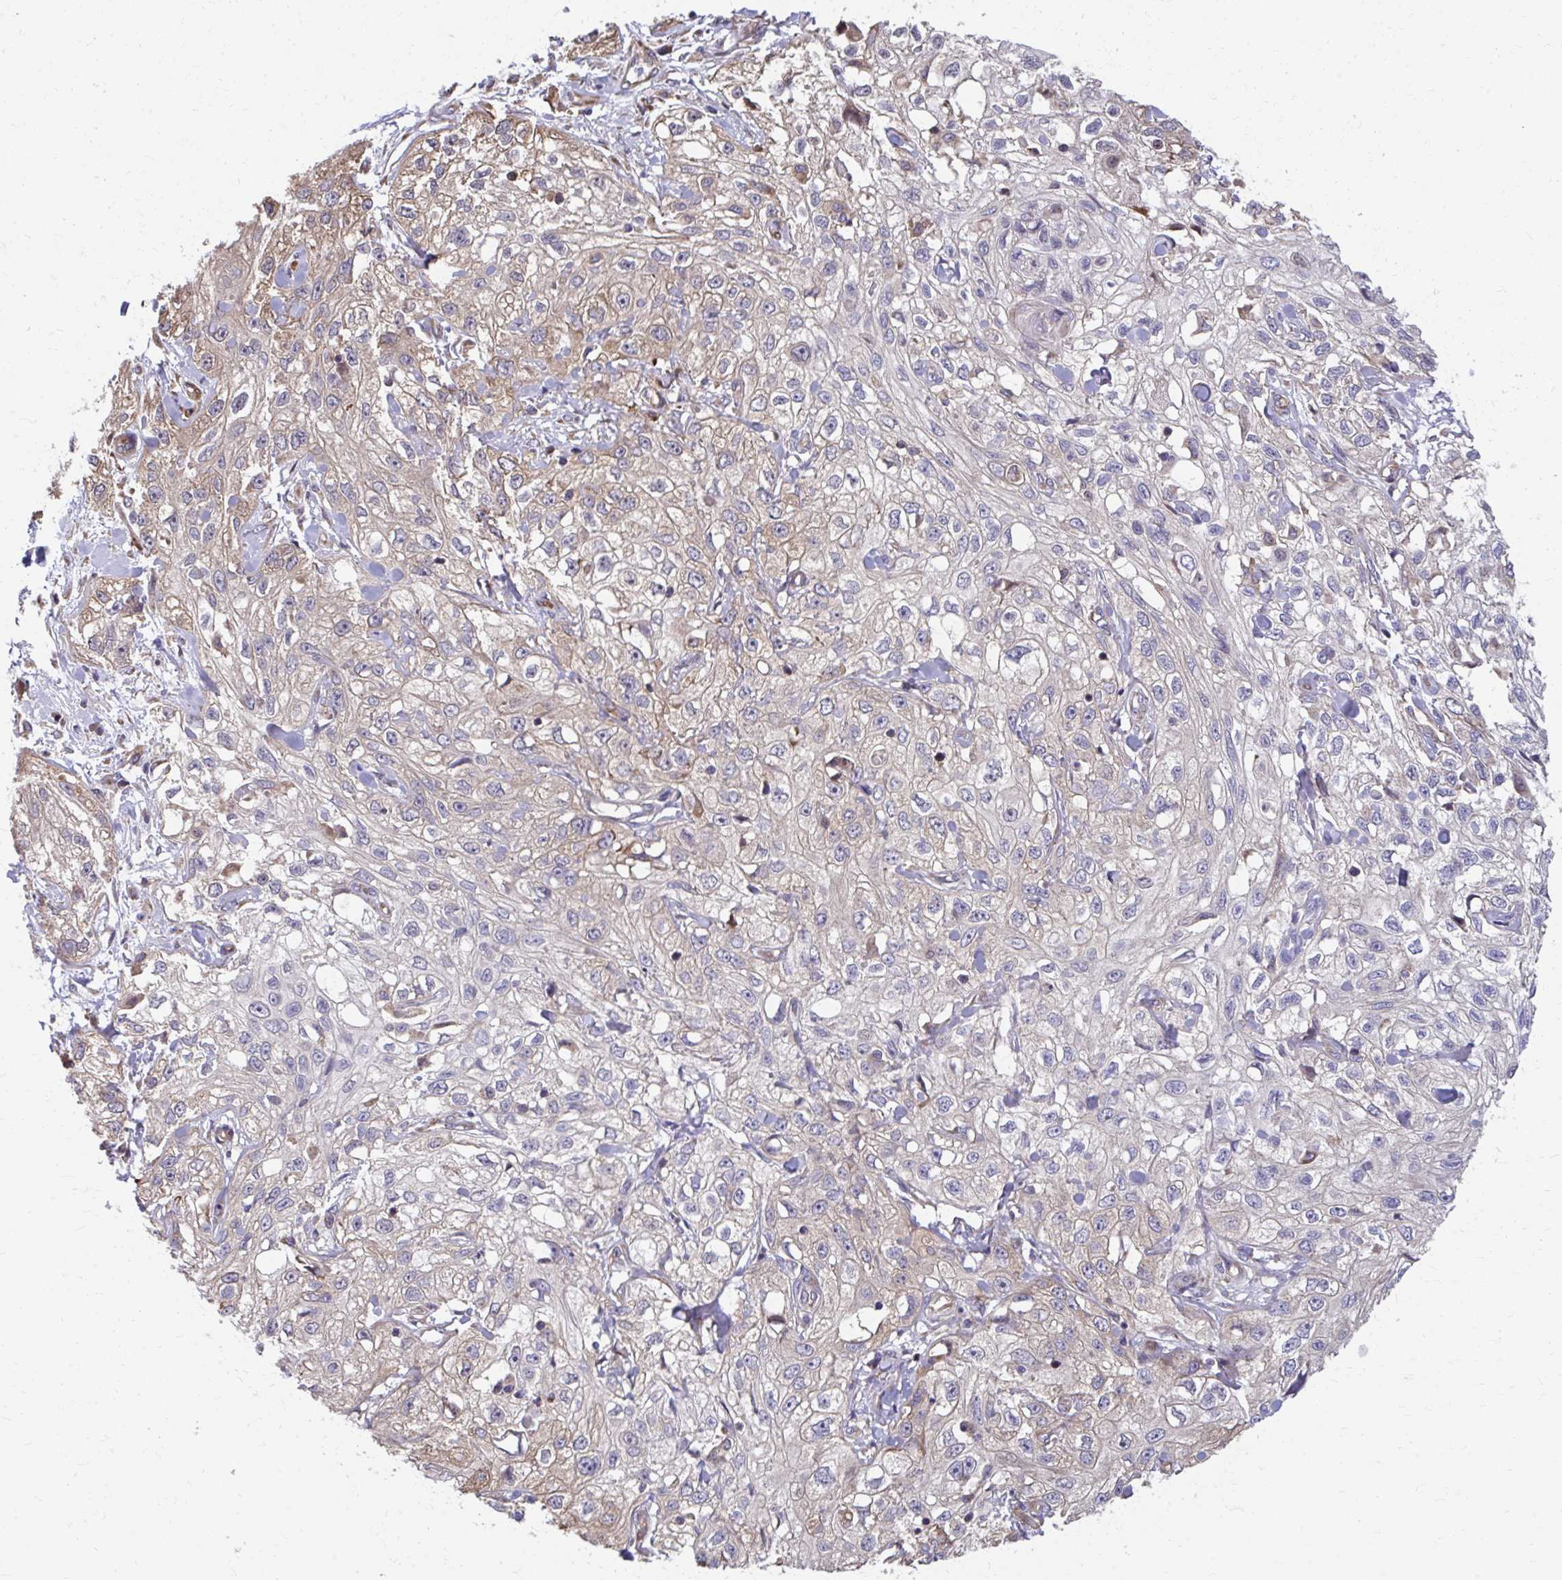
{"staining": {"intensity": "weak", "quantity": "25%-75%", "location": "cytoplasmic/membranous"}, "tissue": "skin cancer", "cell_type": "Tumor cells", "image_type": "cancer", "snomed": [{"axis": "morphology", "description": "Squamous cell carcinoma, NOS"}, {"axis": "topography", "description": "Skin"}, {"axis": "topography", "description": "Vulva"}], "caption": "This is an image of immunohistochemistry staining of skin cancer, which shows weak staining in the cytoplasmic/membranous of tumor cells.", "gene": "ZNF778", "patient": {"sex": "female", "age": 86}}